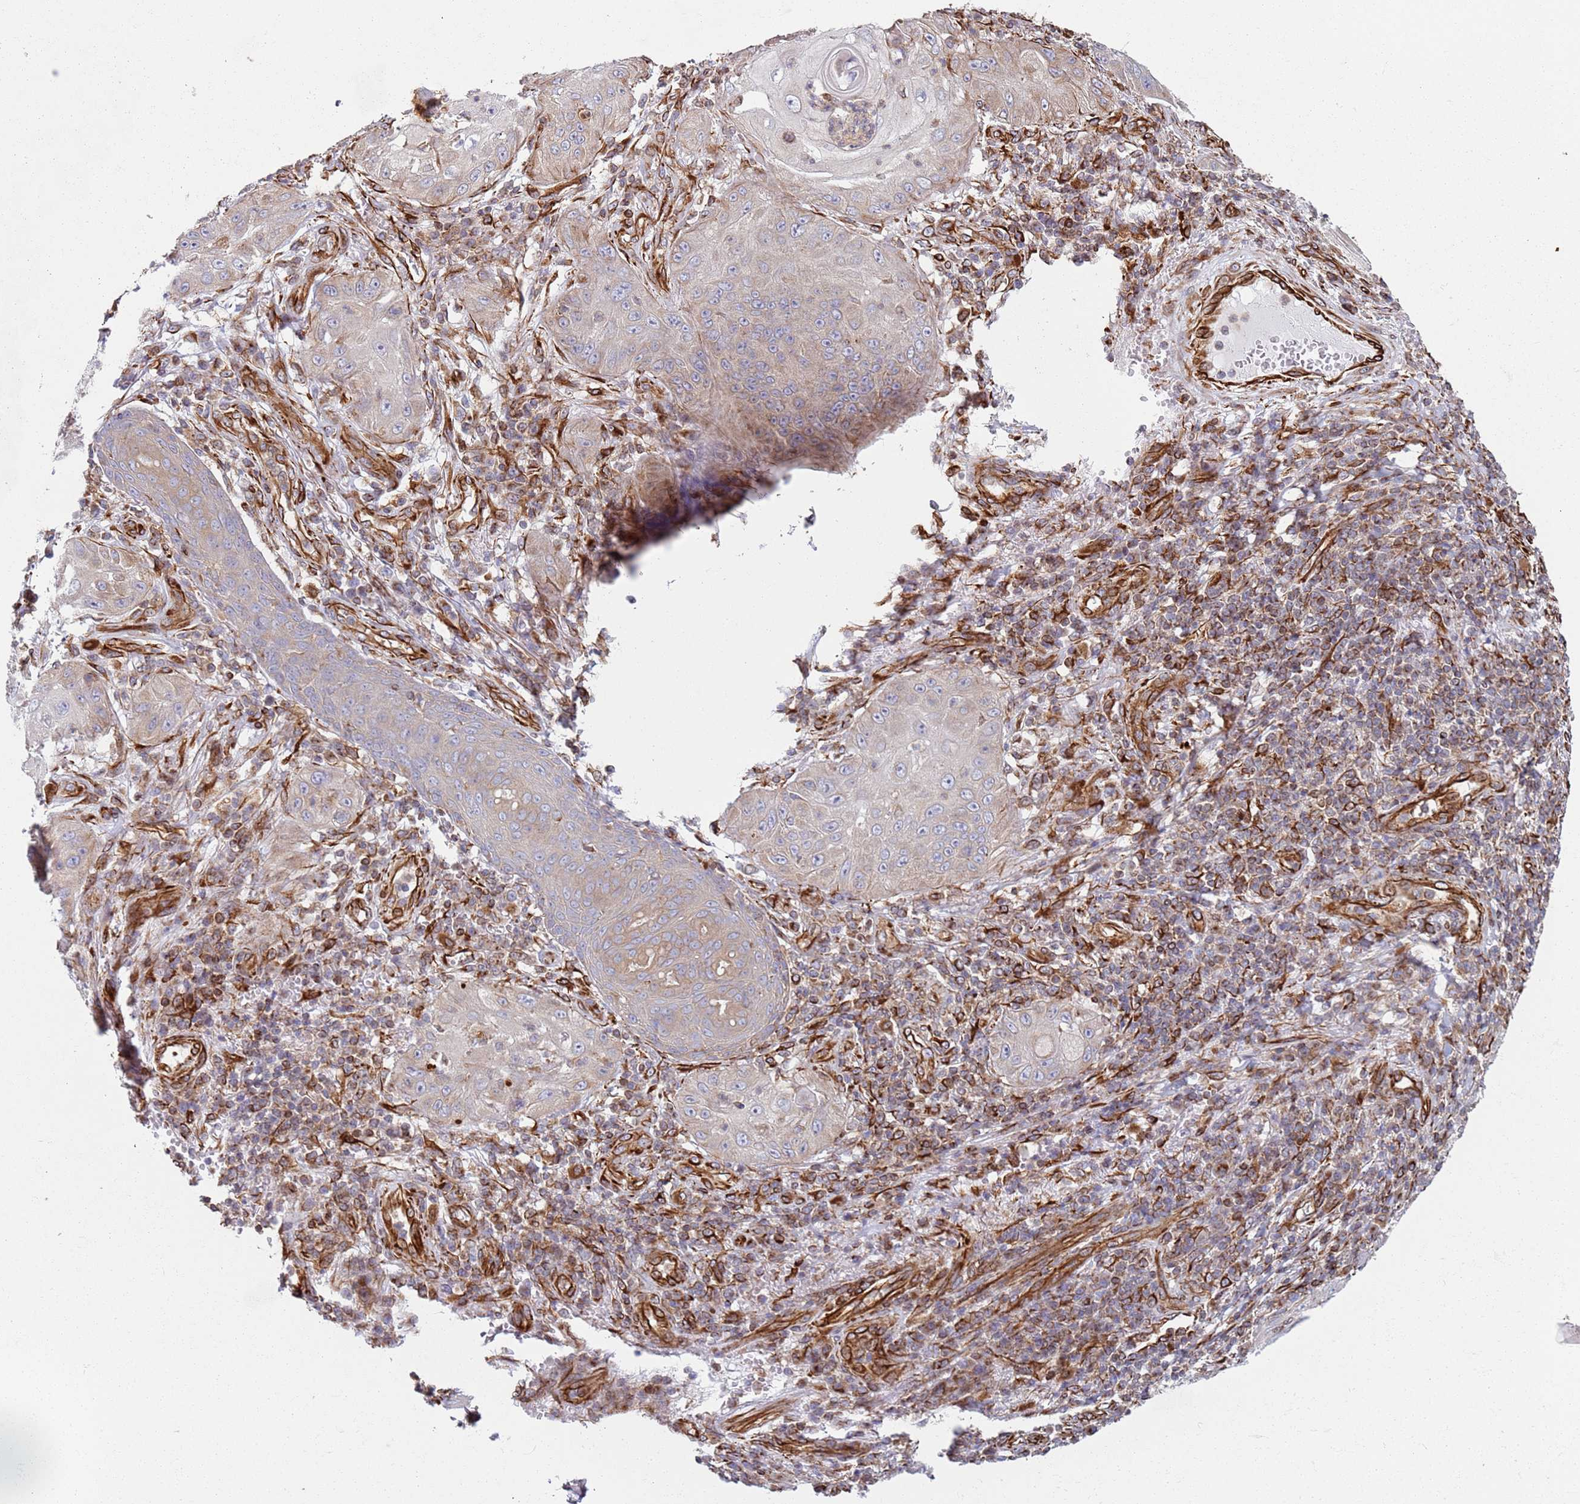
{"staining": {"intensity": "weak", "quantity": "<25%", "location": "cytoplasmic/membranous"}, "tissue": "skin cancer", "cell_type": "Tumor cells", "image_type": "cancer", "snomed": [{"axis": "morphology", "description": "Squamous cell carcinoma, NOS"}, {"axis": "topography", "description": "Skin"}], "caption": "DAB immunohistochemical staining of human squamous cell carcinoma (skin) displays no significant staining in tumor cells.", "gene": "SNAPIN", "patient": {"sex": "male", "age": 70}}